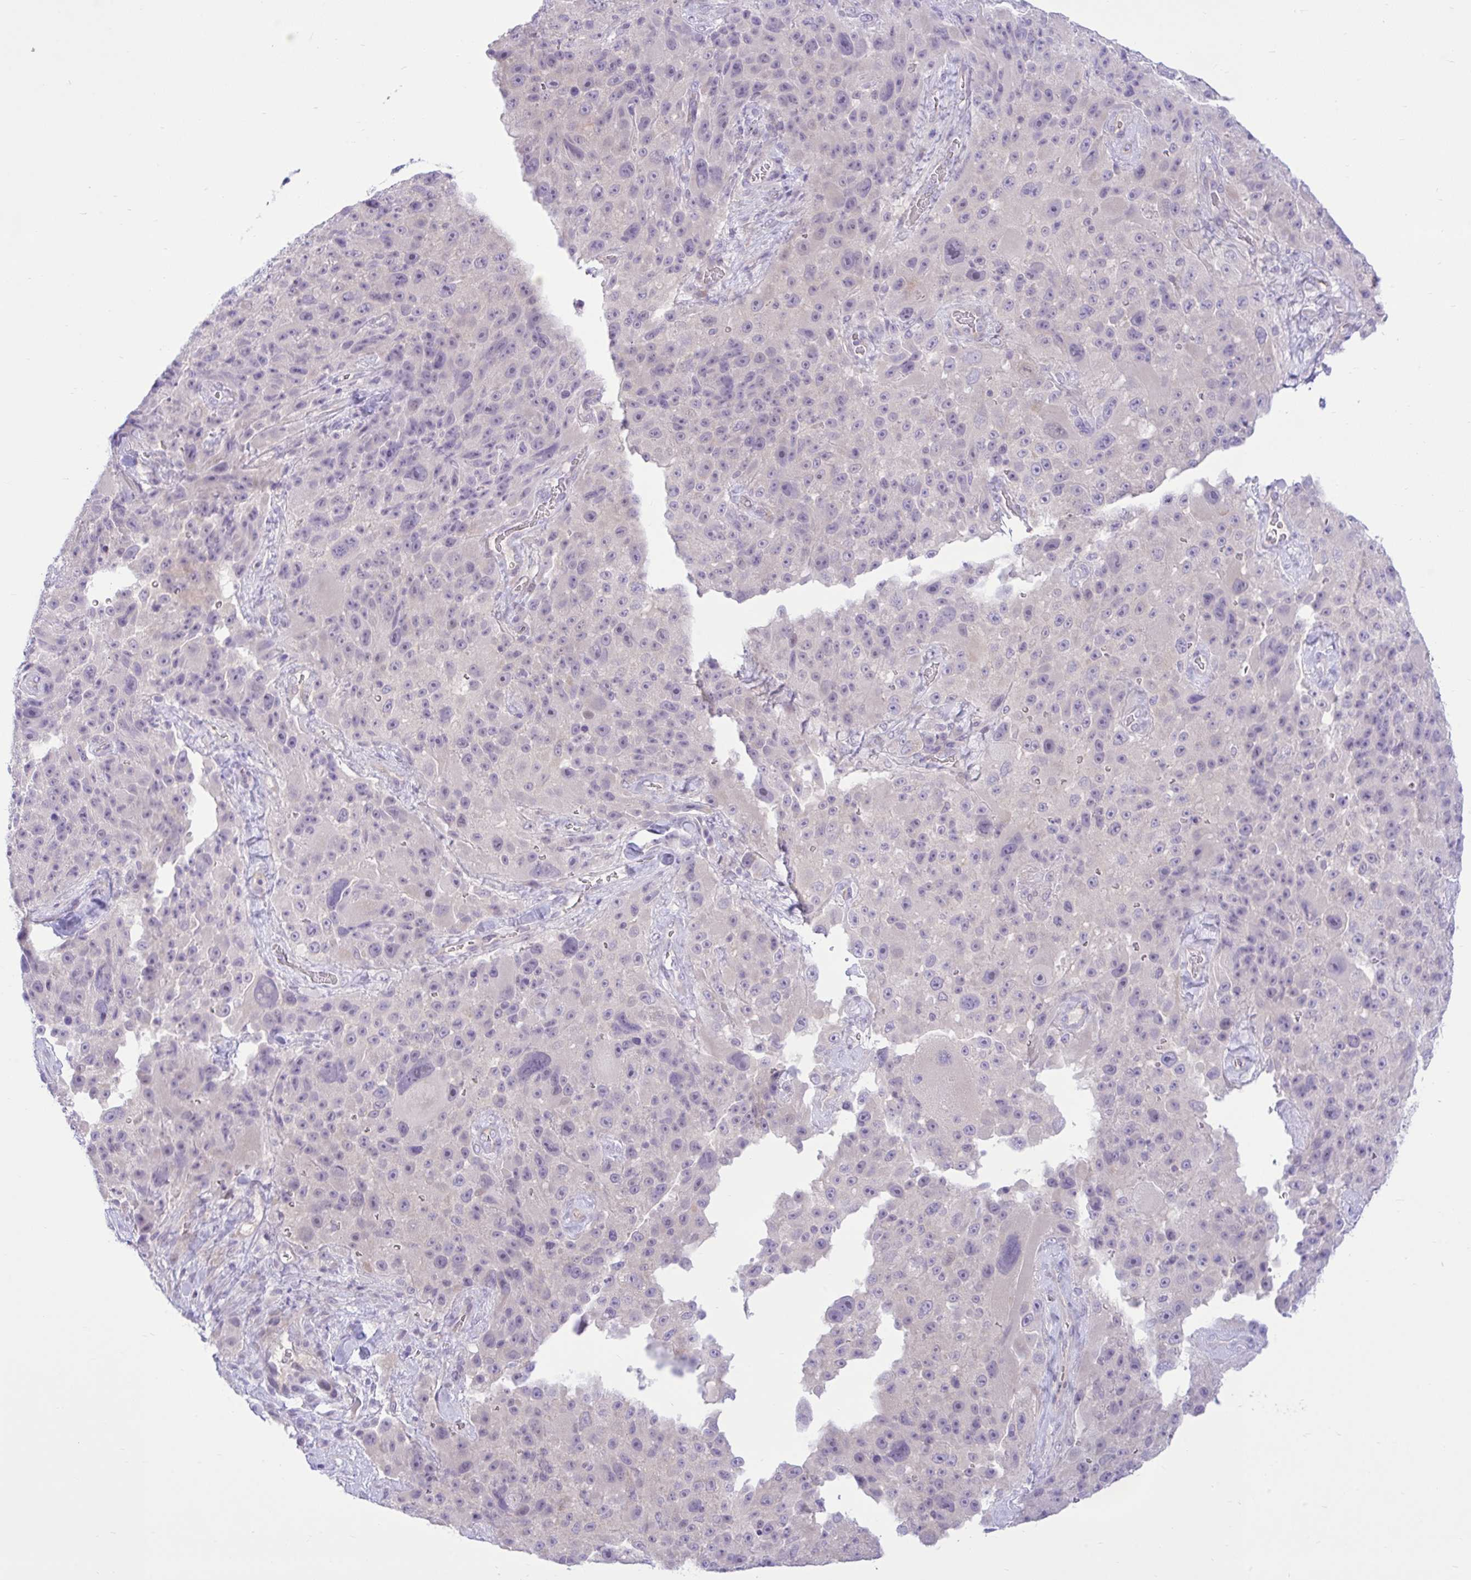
{"staining": {"intensity": "negative", "quantity": "none", "location": "none"}, "tissue": "melanoma", "cell_type": "Tumor cells", "image_type": "cancer", "snomed": [{"axis": "morphology", "description": "Malignant melanoma, Metastatic site"}, {"axis": "topography", "description": "Lymph node"}], "caption": "A histopathology image of human malignant melanoma (metastatic site) is negative for staining in tumor cells.", "gene": "ZNF101", "patient": {"sex": "male", "age": 62}}